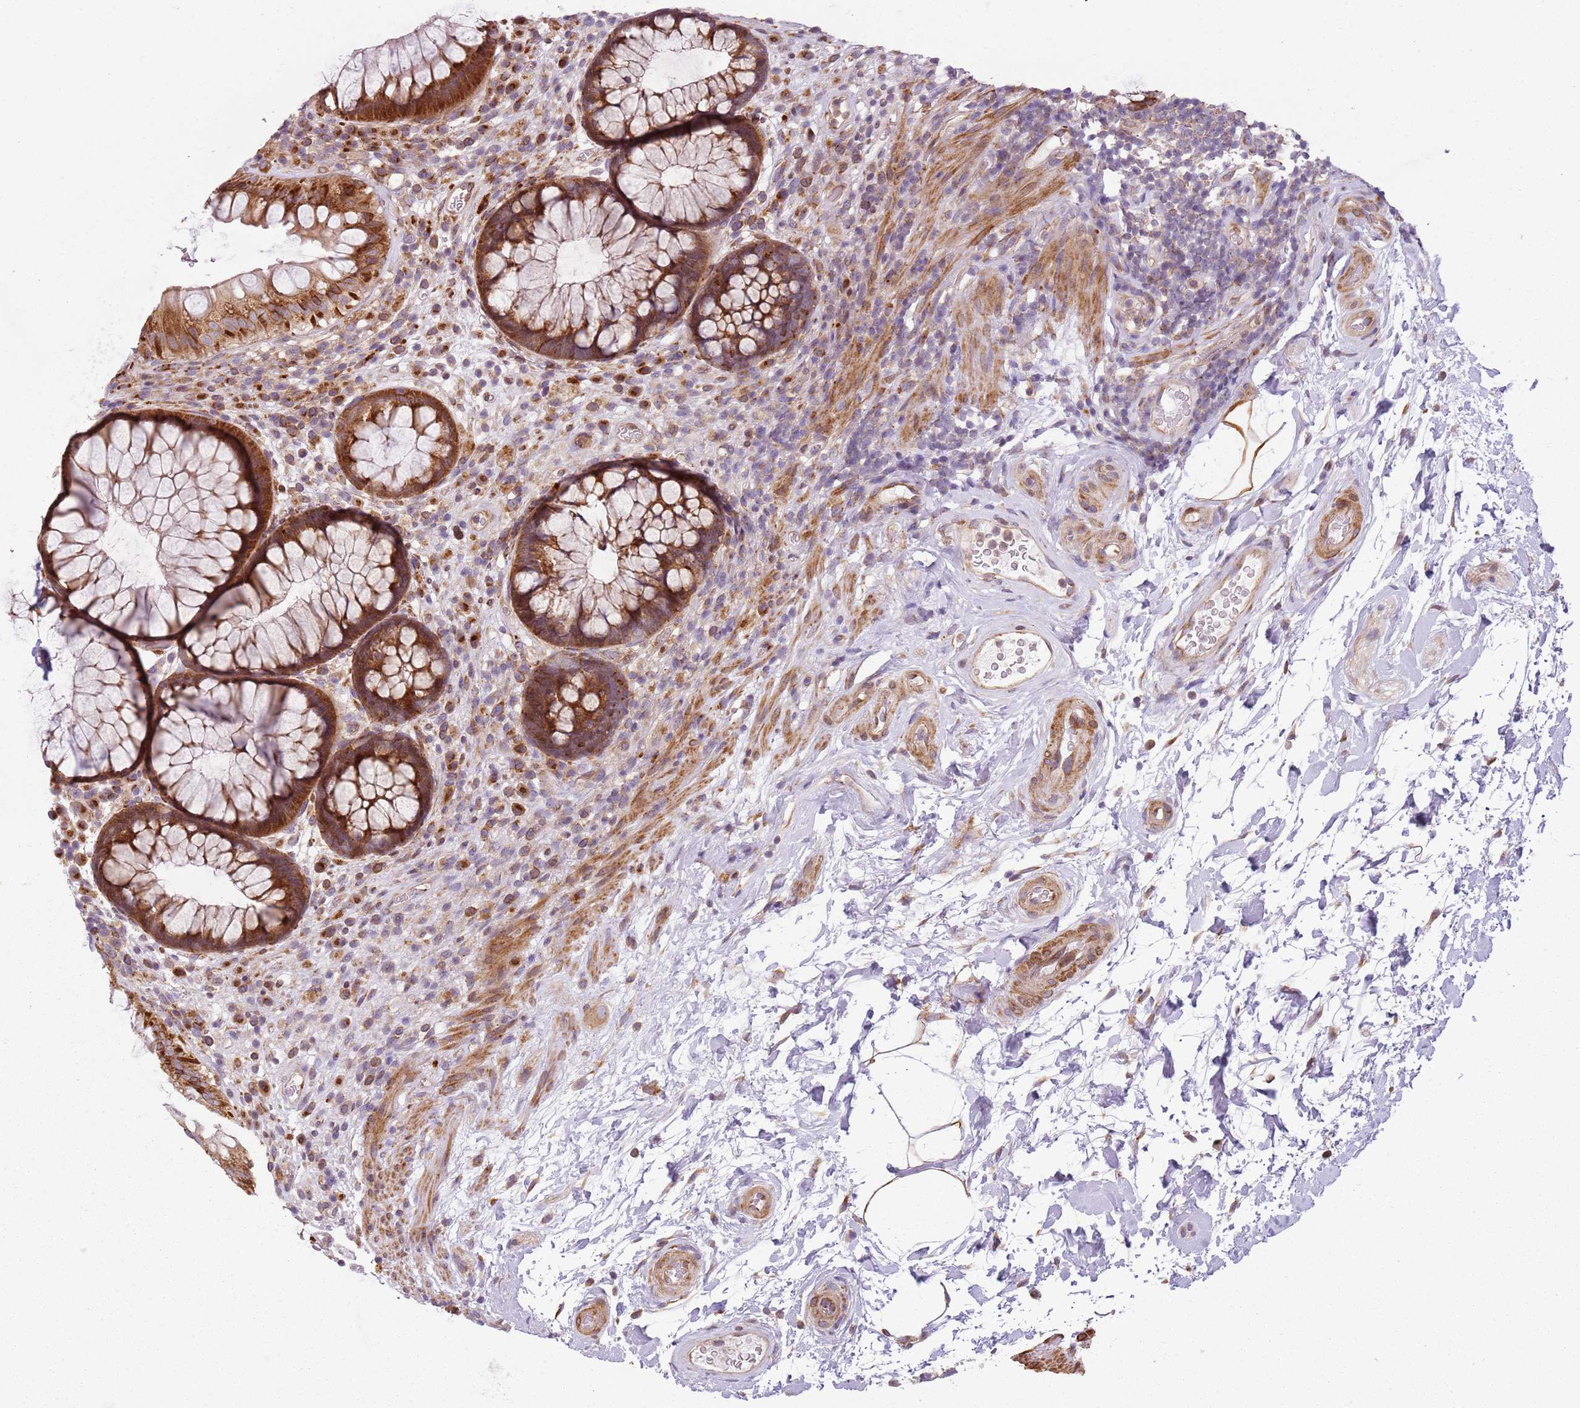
{"staining": {"intensity": "strong", "quantity": ">75%", "location": "cytoplasmic/membranous"}, "tissue": "rectum", "cell_type": "Glandular cells", "image_type": "normal", "snomed": [{"axis": "morphology", "description": "Normal tissue, NOS"}, {"axis": "topography", "description": "Rectum"}], "caption": "IHC photomicrograph of unremarkable rectum: rectum stained using IHC shows high levels of strong protein expression localized specifically in the cytoplasmic/membranous of glandular cells, appearing as a cytoplasmic/membranous brown color.", "gene": "PVRIG", "patient": {"sex": "male", "age": 51}}